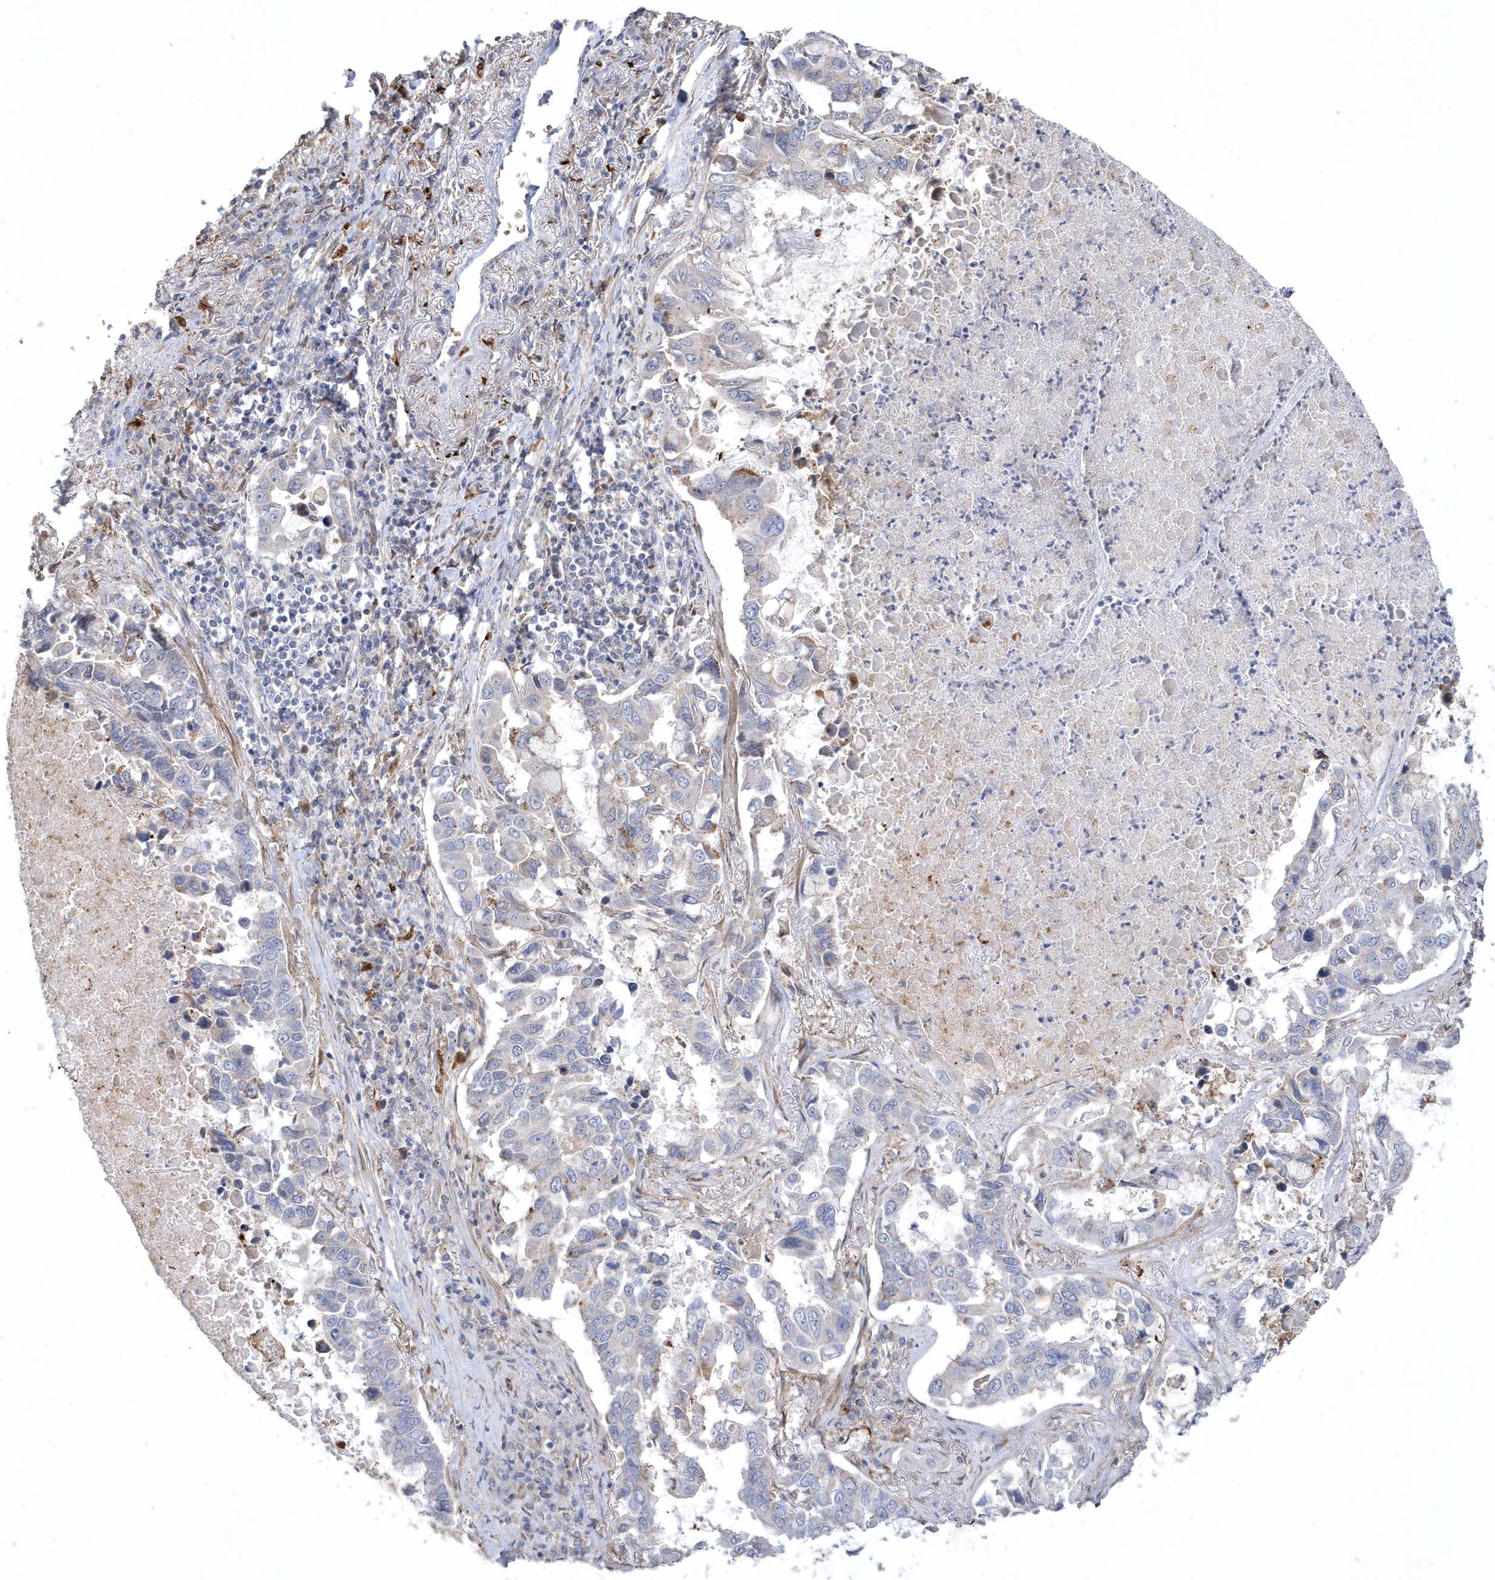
{"staining": {"intensity": "negative", "quantity": "none", "location": "none"}, "tissue": "lung cancer", "cell_type": "Tumor cells", "image_type": "cancer", "snomed": [{"axis": "morphology", "description": "Adenocarcinoma, NOS"}, {"axis": "topography", "description": "Lung"}], "caption": "Lung adenocarcinoma stained for a protein using IHC exhibits no positivity tumor cells.", "gene": "TSPEAR", "patient": {"sex": "male", "age": 64}}